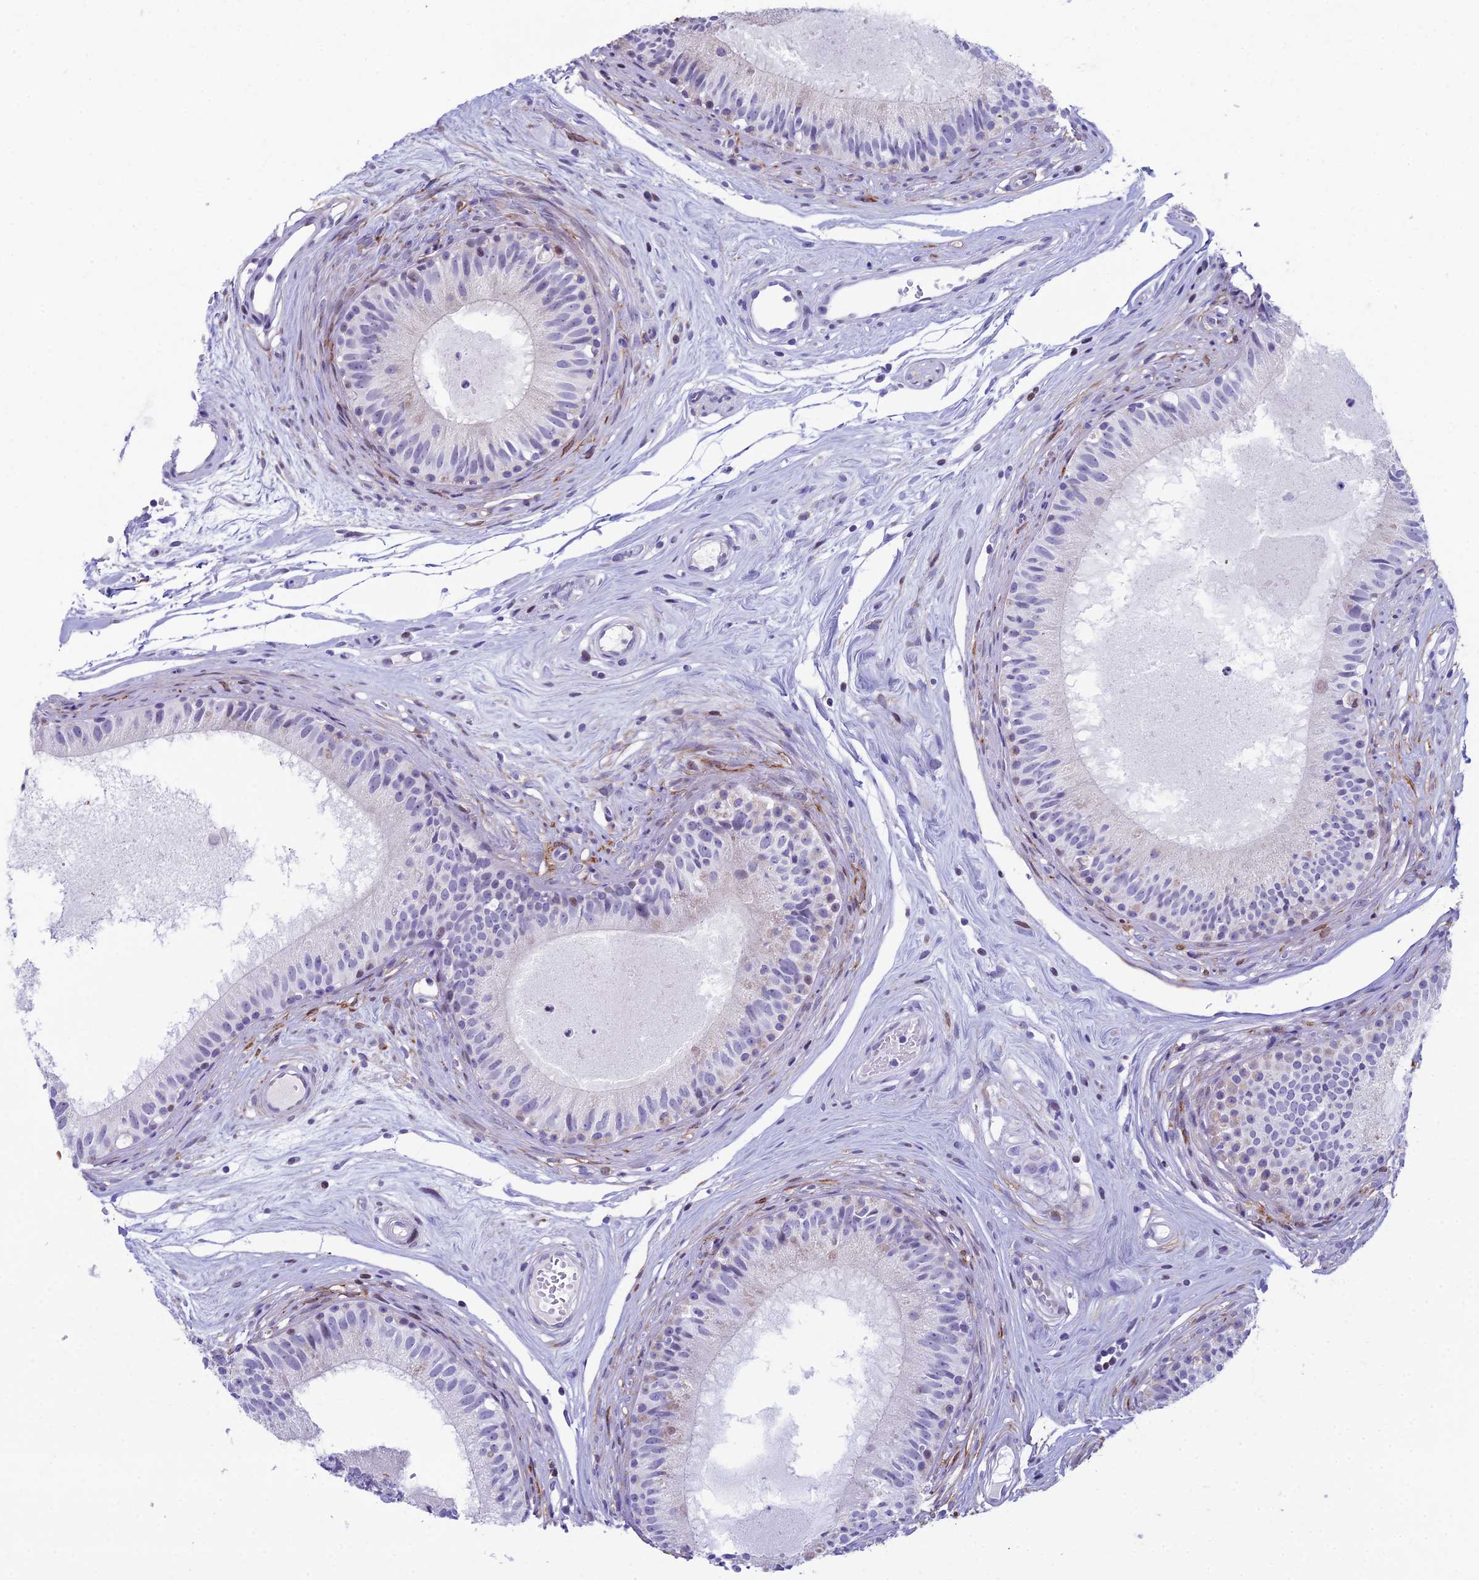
{"staining": {"intensity": "weak", "quantity": "<25%", "location": "nuclear"}, "tissue": "epididymis", "cell_type": "Glandular cells", "image_type": "normal", "snomed": [{"axis": "morphology", "description": "Normal tissue, NOS"}, {"axis": "topography", "description": "Epididymis"}], "caption": "The IHC micrograph has no significant expression in glandular cells of epididymis. (Immunohistochemistry (ihc), brightfield microscopy, high magnification).", "gene": "CC2D2A", "patient": {"sex": "male", "age": 74}}